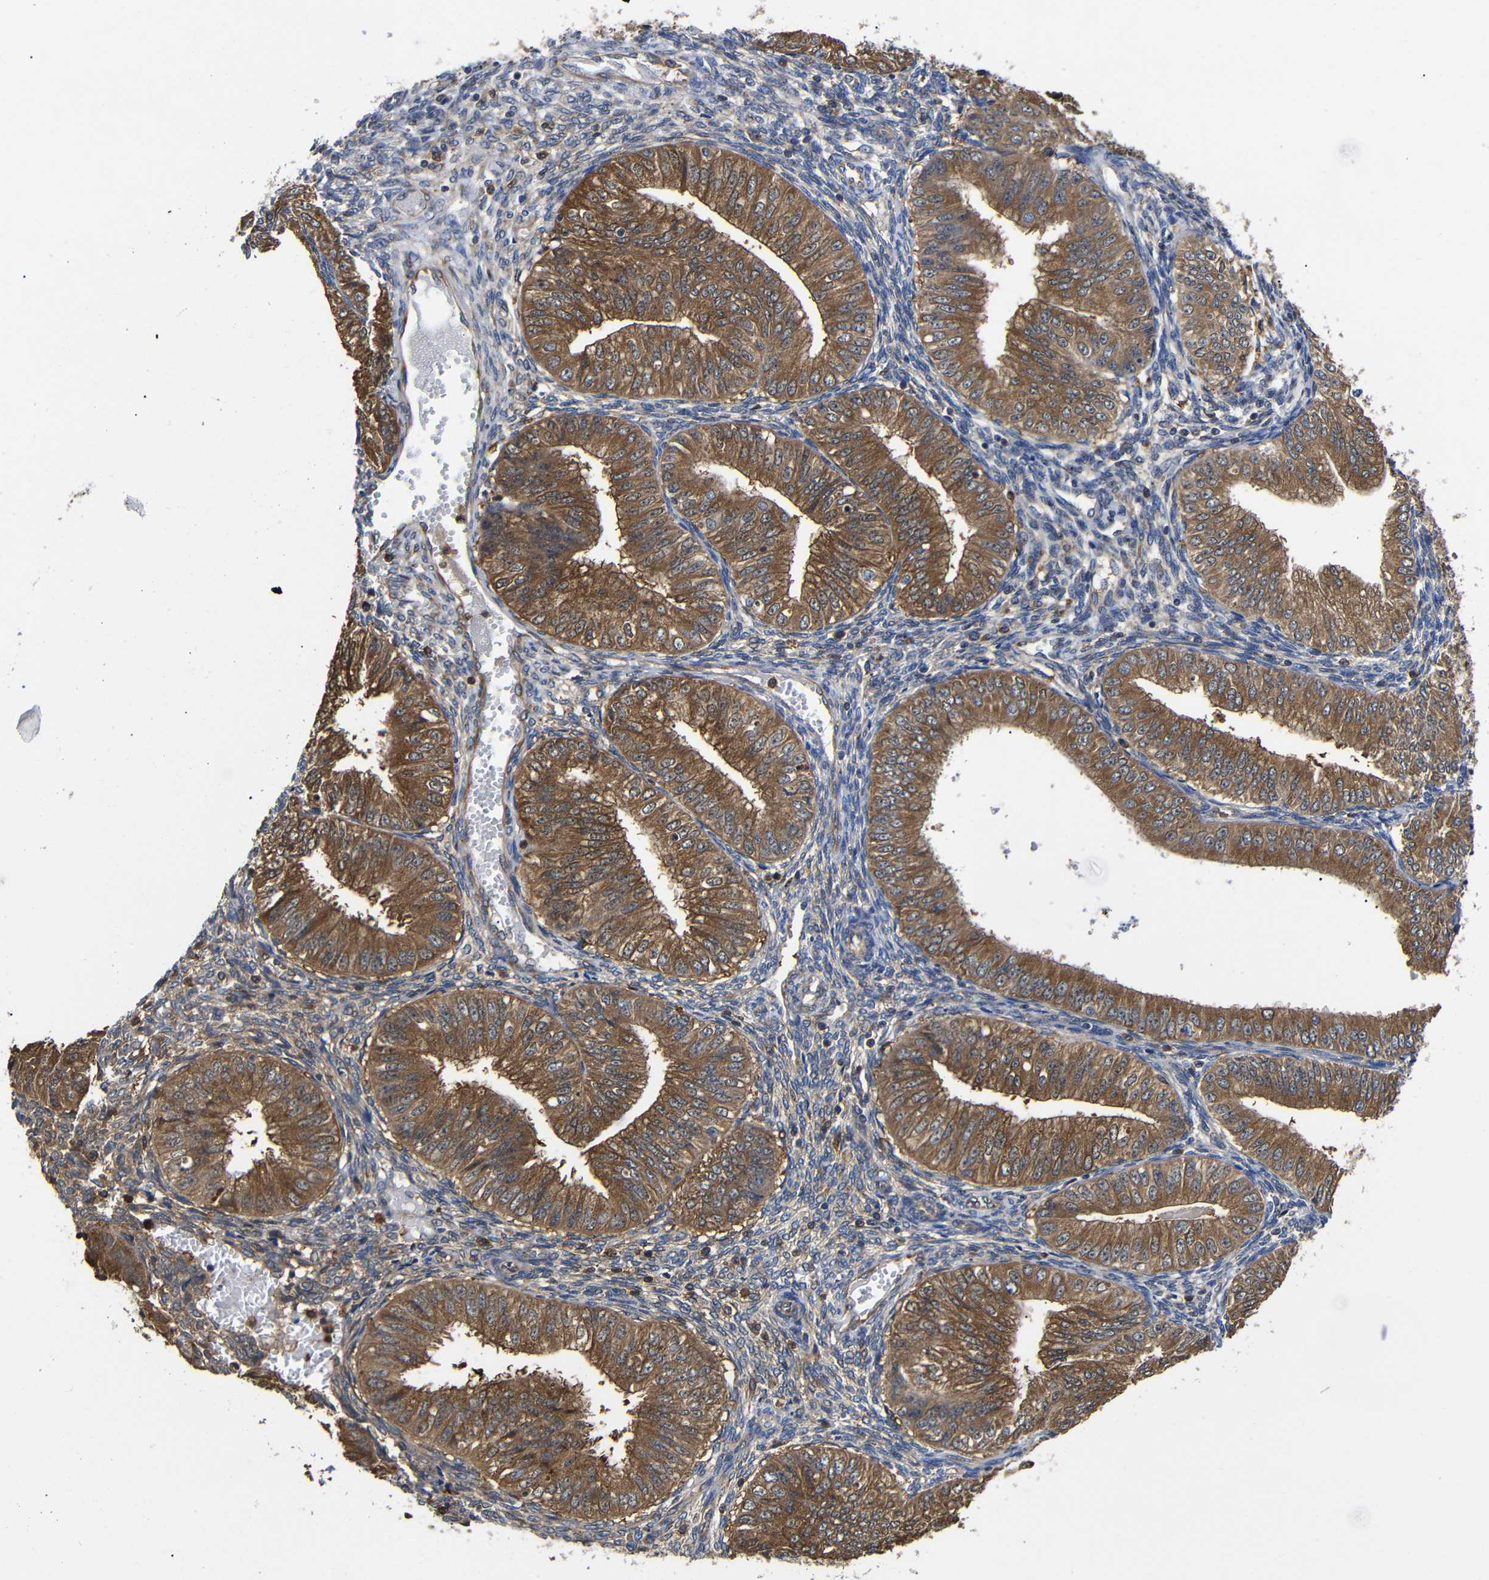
{"staining": {"intensity": "strong", "quantity": ">75%", "location": "cytoplasmic/membranous"}, "tissue": "endometrial cancer", "cell_type": "Tumor cells", "image_type": "cancer", "snomed": [{"axis": "morphology", "description": "Normal tissue, NOS"}, {"axis": "morphology", "description": "Adenocarcinoma, NOS"}, {"axis": "topography", "description": "Endometrium"}], "caption": "Immunohistochemistry (IHC) of human endometrial adenocarcinoma demonstrates high levels of strong cytoplasmic/membranous staining in approximately >75% of tumor cells.", "gene": "LRRCC1", "patient": {"sex": "female", "age": 53}}